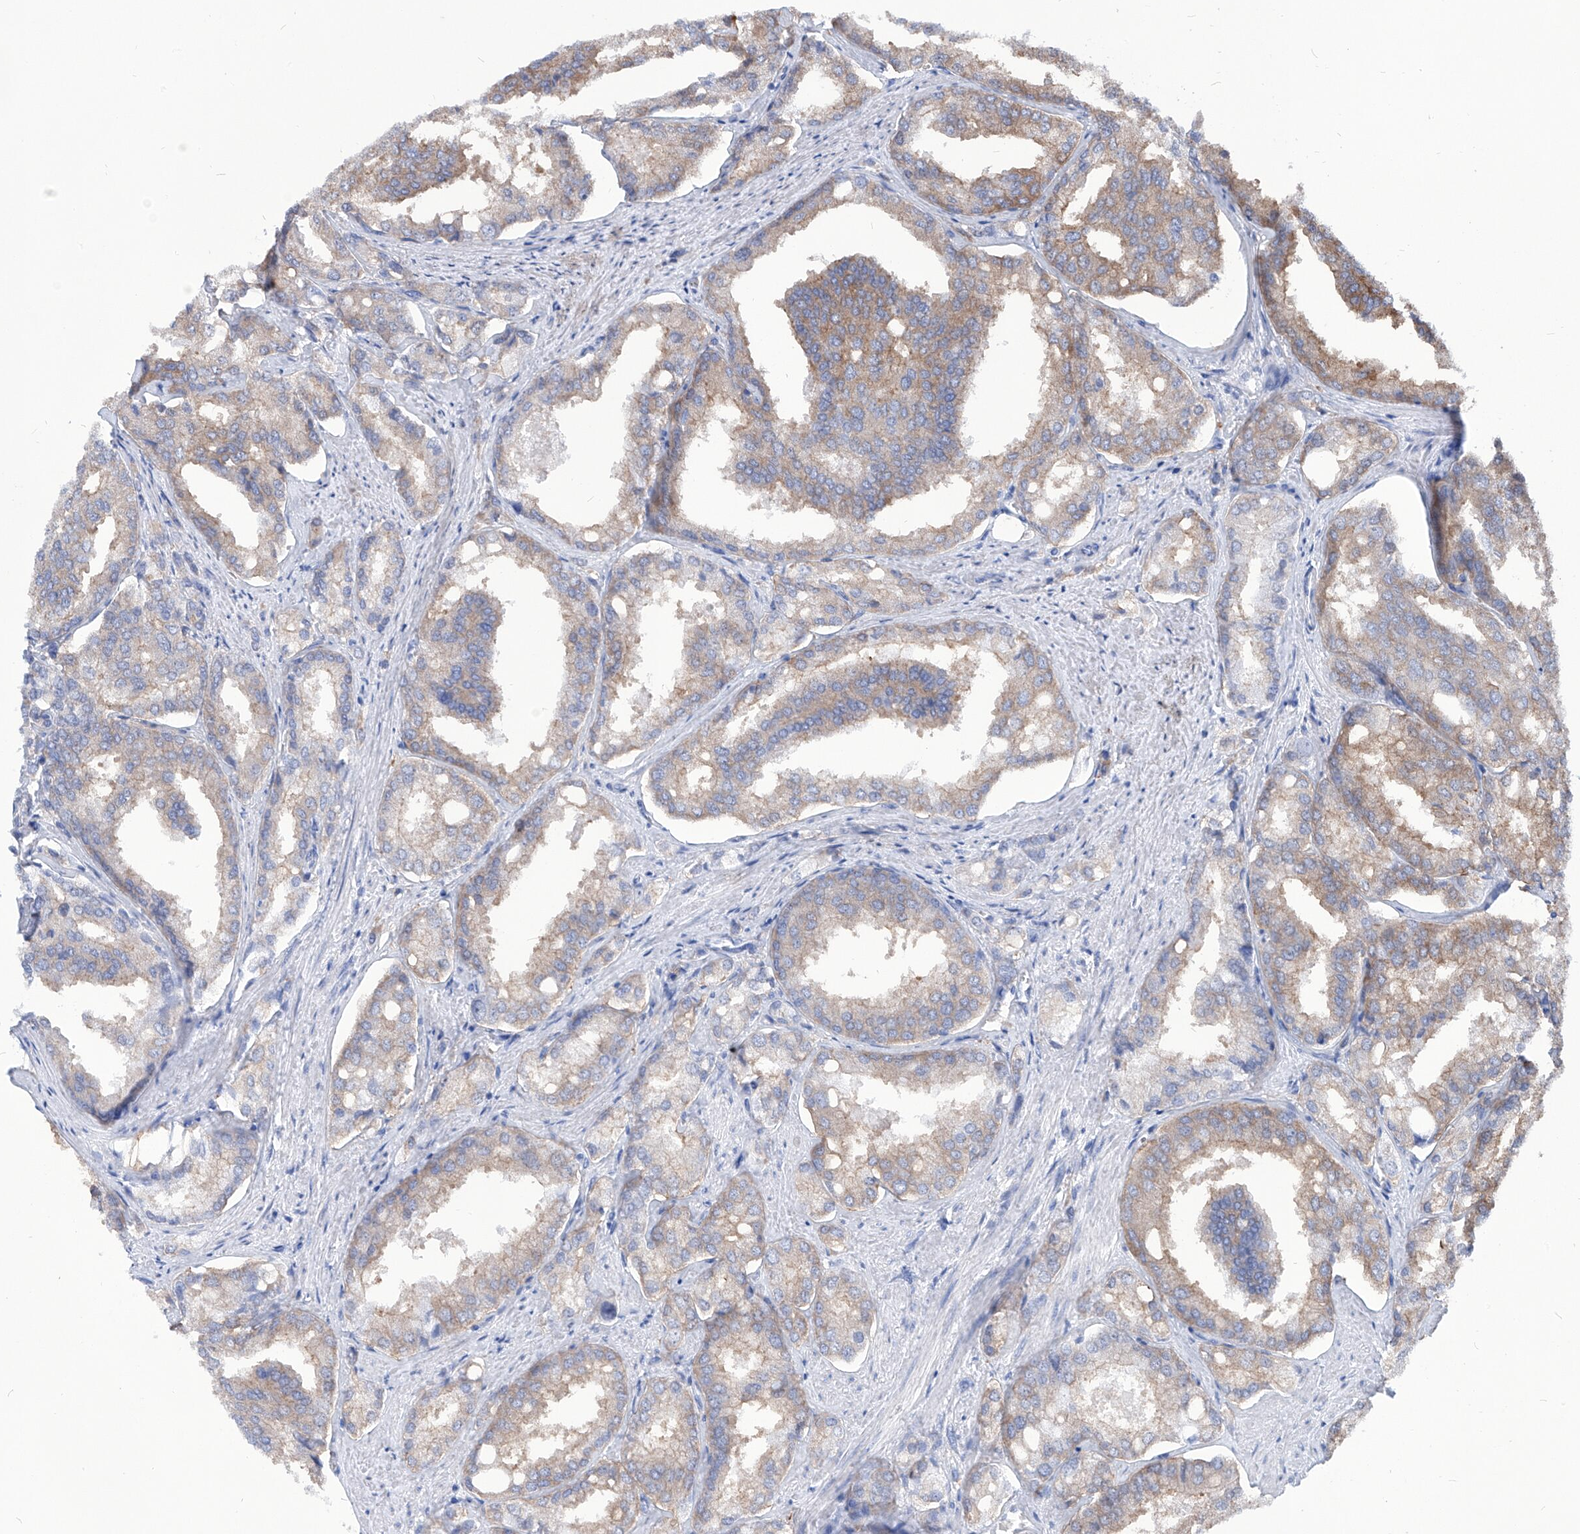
{"staining": {"intensity": "weak", "quantity": "25%-75%", "location": "cytoplasmic/membranous"}, "tissue": "prostate cancer", "cell_type": "Tumor cells", "image_type": "cancer", "snomed": [{"axis": "morphology", "description": "Adenocarcinoma, High grade"}, {"axis": "topography", "description": "Prostate"}], "caption": "Prostate cancer (high-grade adenocarcinoma) stained with immunohistochemistry demonstrates weak cytoplasmic/membranous expression in about 25%-75% of tumor cells.", "gene": "AKAP10", "patient": {"sex": "male", "age": 50}}